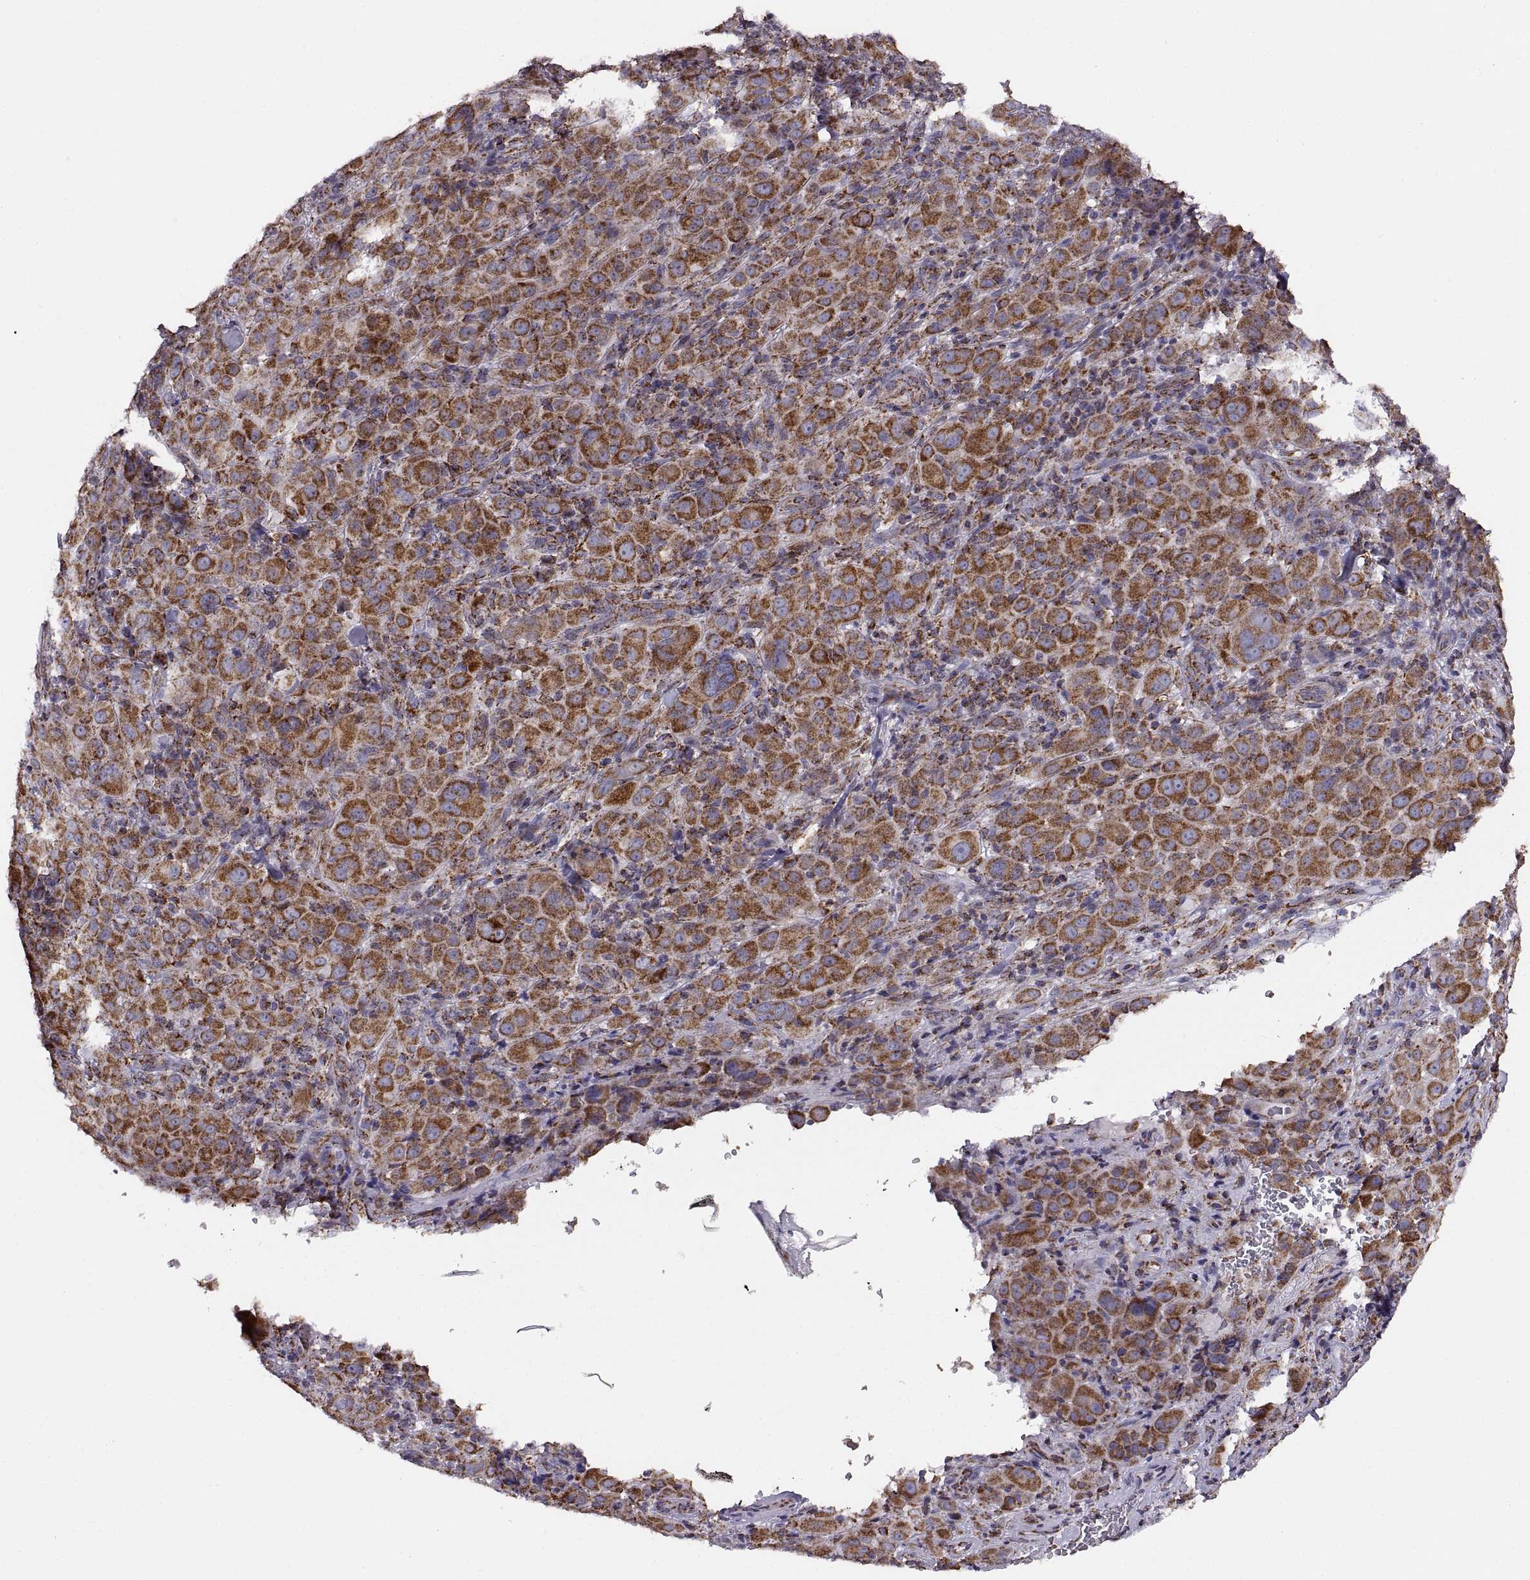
{"staining": {"intensity": "strong", "quantity": ">75%", "location": "cytoplasmic/membranous"}, "tissue": "melanoma", "cell_type": "Tumor cells", "image_type": "cancer", "snomed": [{"axis": "morphology", "description": "Malignant melanoma, NOS"}, {"axis": "topography", "description": "Skin"}], "caption": "High-magnification brightfield microscopy of malignant melanoma stained with DAB (3,3'-diaminobenzidine) (brown) and counterstained with hematoxylin (blue). tumor cells exhibit strong cytoplasmic/membranous staining is appreciated in about>75% of cells. (brown staining indicates protein expression, while blue staining denotes nuclei).", "gene": "ARSD", "patient": {"sex": "female", "age": 87}}